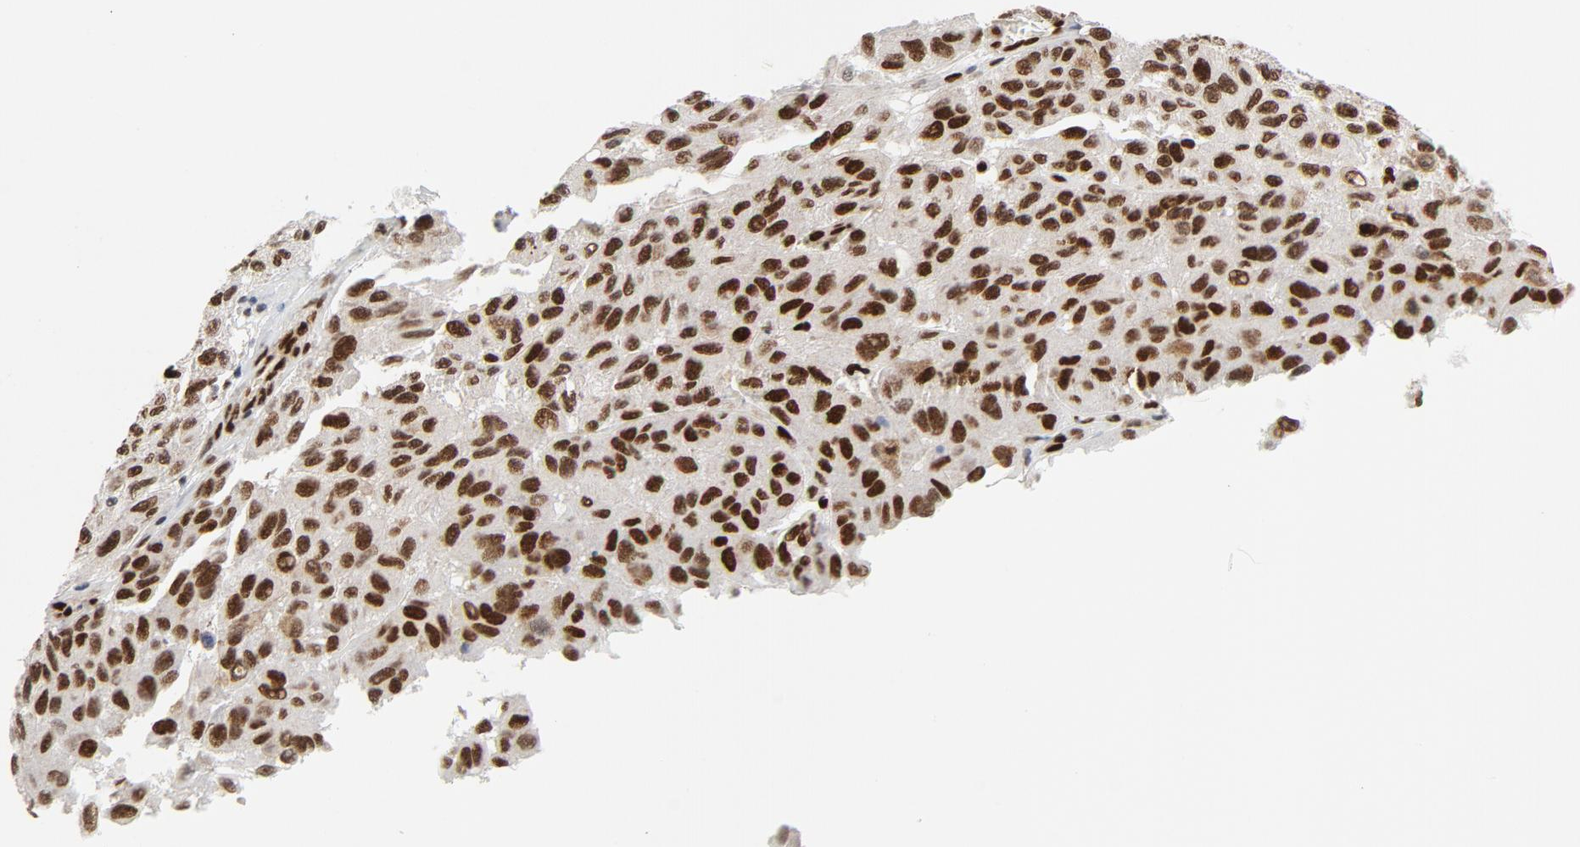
{"staining": {"intensity": "strong", "quantity": ">75%", "location": "nuclear"}, "tissue": "melanoma", "cell_type": "Tumor cells", "image_type": "cancer", "snomed": [{"axis": "morphology", "description": "Malignant melanoma, NOS"}, {"axis": "topography", "description": "Skin"}], "caption": "IHC staining of malignant melanoma, which displays high levels of strong nuclear staining in approximately >75% of tumor cells indicating strong nuclear protein positivity. The staining was performed using DAB (3,3'-diaminobenzidine) (brown) for protein detection and nuclei were counterstained in hematoxylin (blue).", "gene": "MEF2A", "patient": {"sex": "male", "age": 30}}